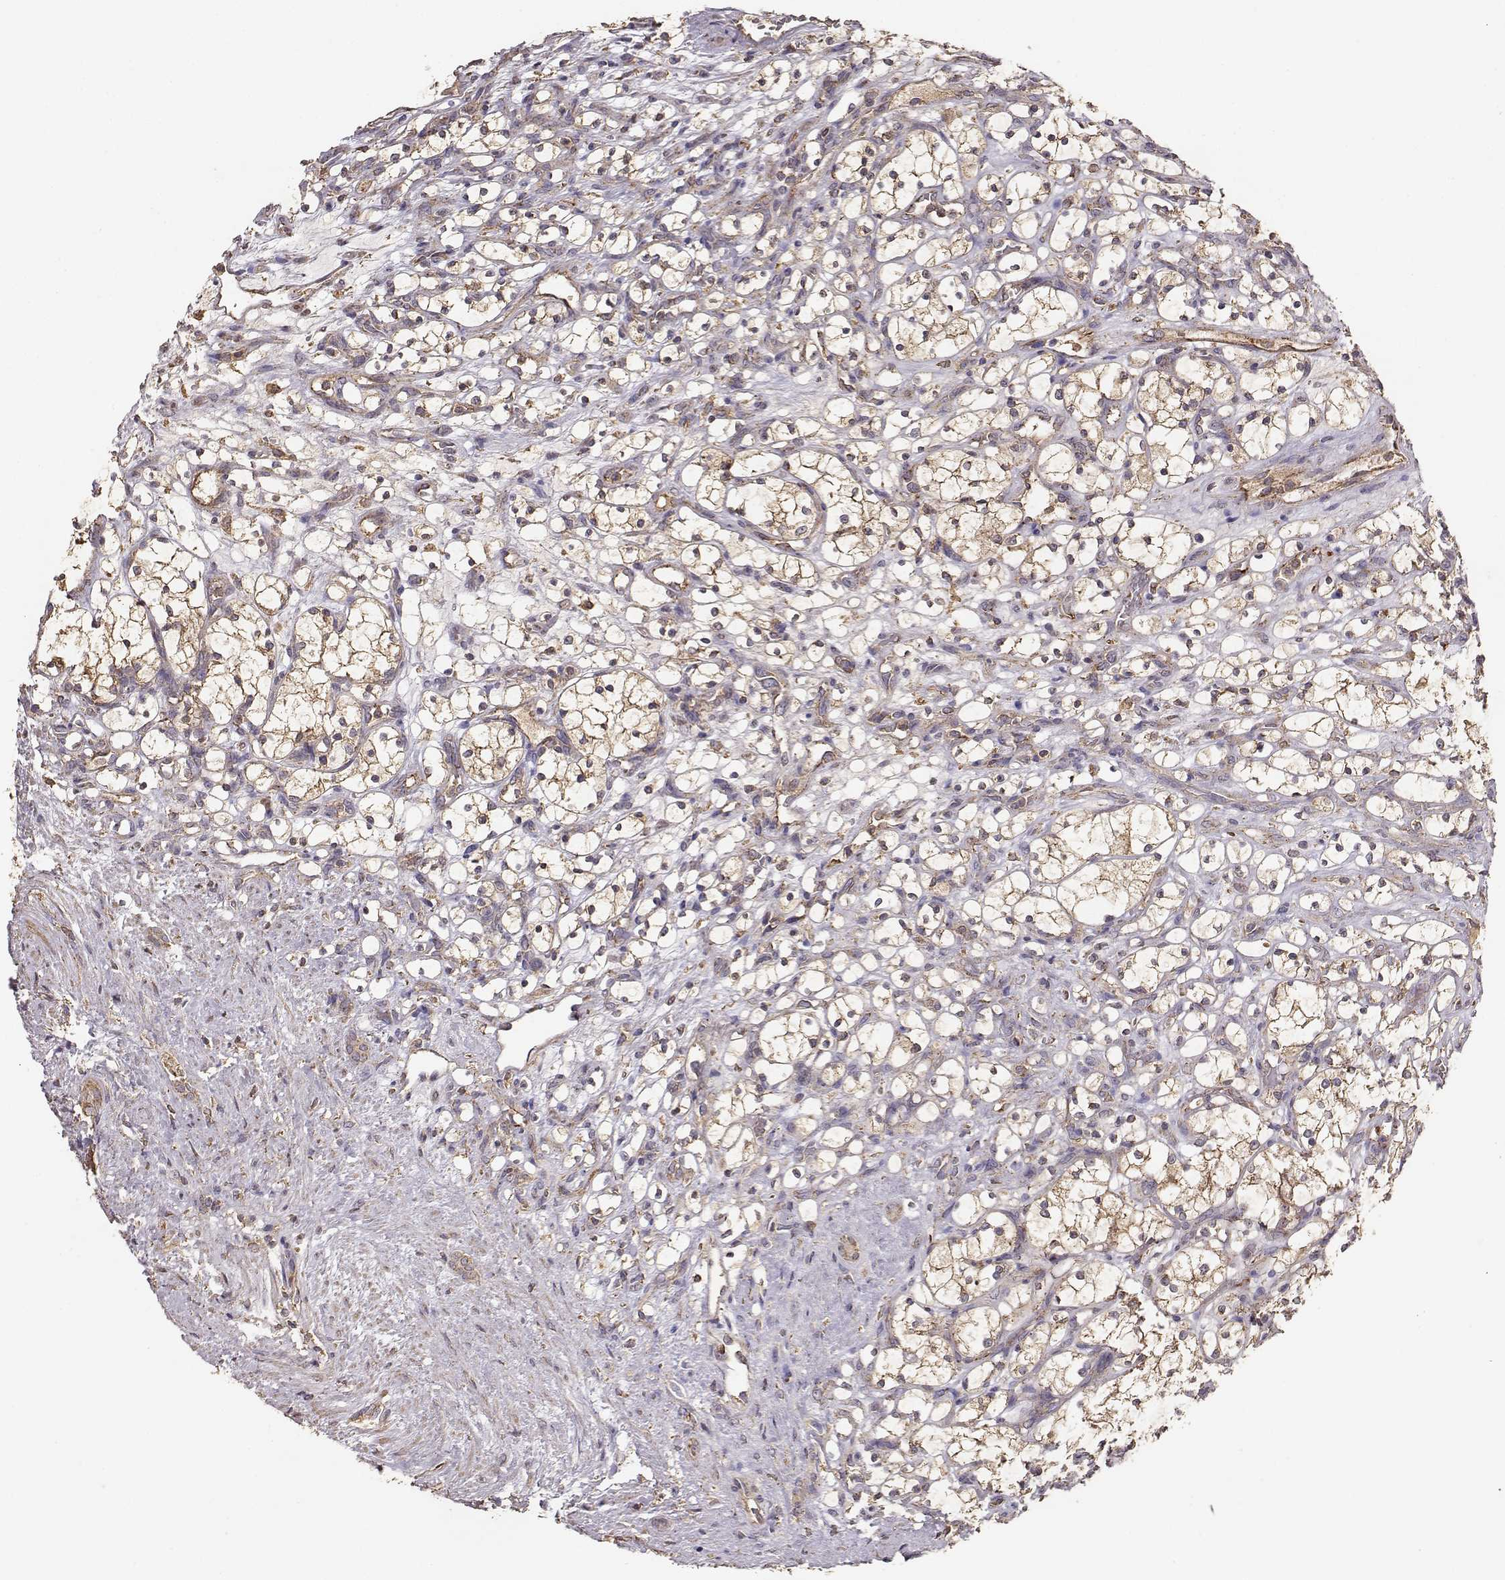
{"staining": {"intensity": "moderate", "quantity": ">75%", "location": "cytoplasmic/membranous"}, "tissue": "renal cancer", "cell_type": "Tumor cells", "image_type": "cancer", "snomed": [{"axis": "morphology", "description": "Adenocarcinoma, NOS"}, {"axis": "topography", "description": "Kidney"}], "caption": "Immunohistochemistry (IHC) (DAB (3,3'-diaminobenzidine)) staining of renal adenocarcinoma reveals moderate cytoplasmic/membranous protein expression in about >75% of tumor cells. Nuclei are stained in blue.", "gene": "TARS3", "patient": {"sex": "female", "age": 69}}